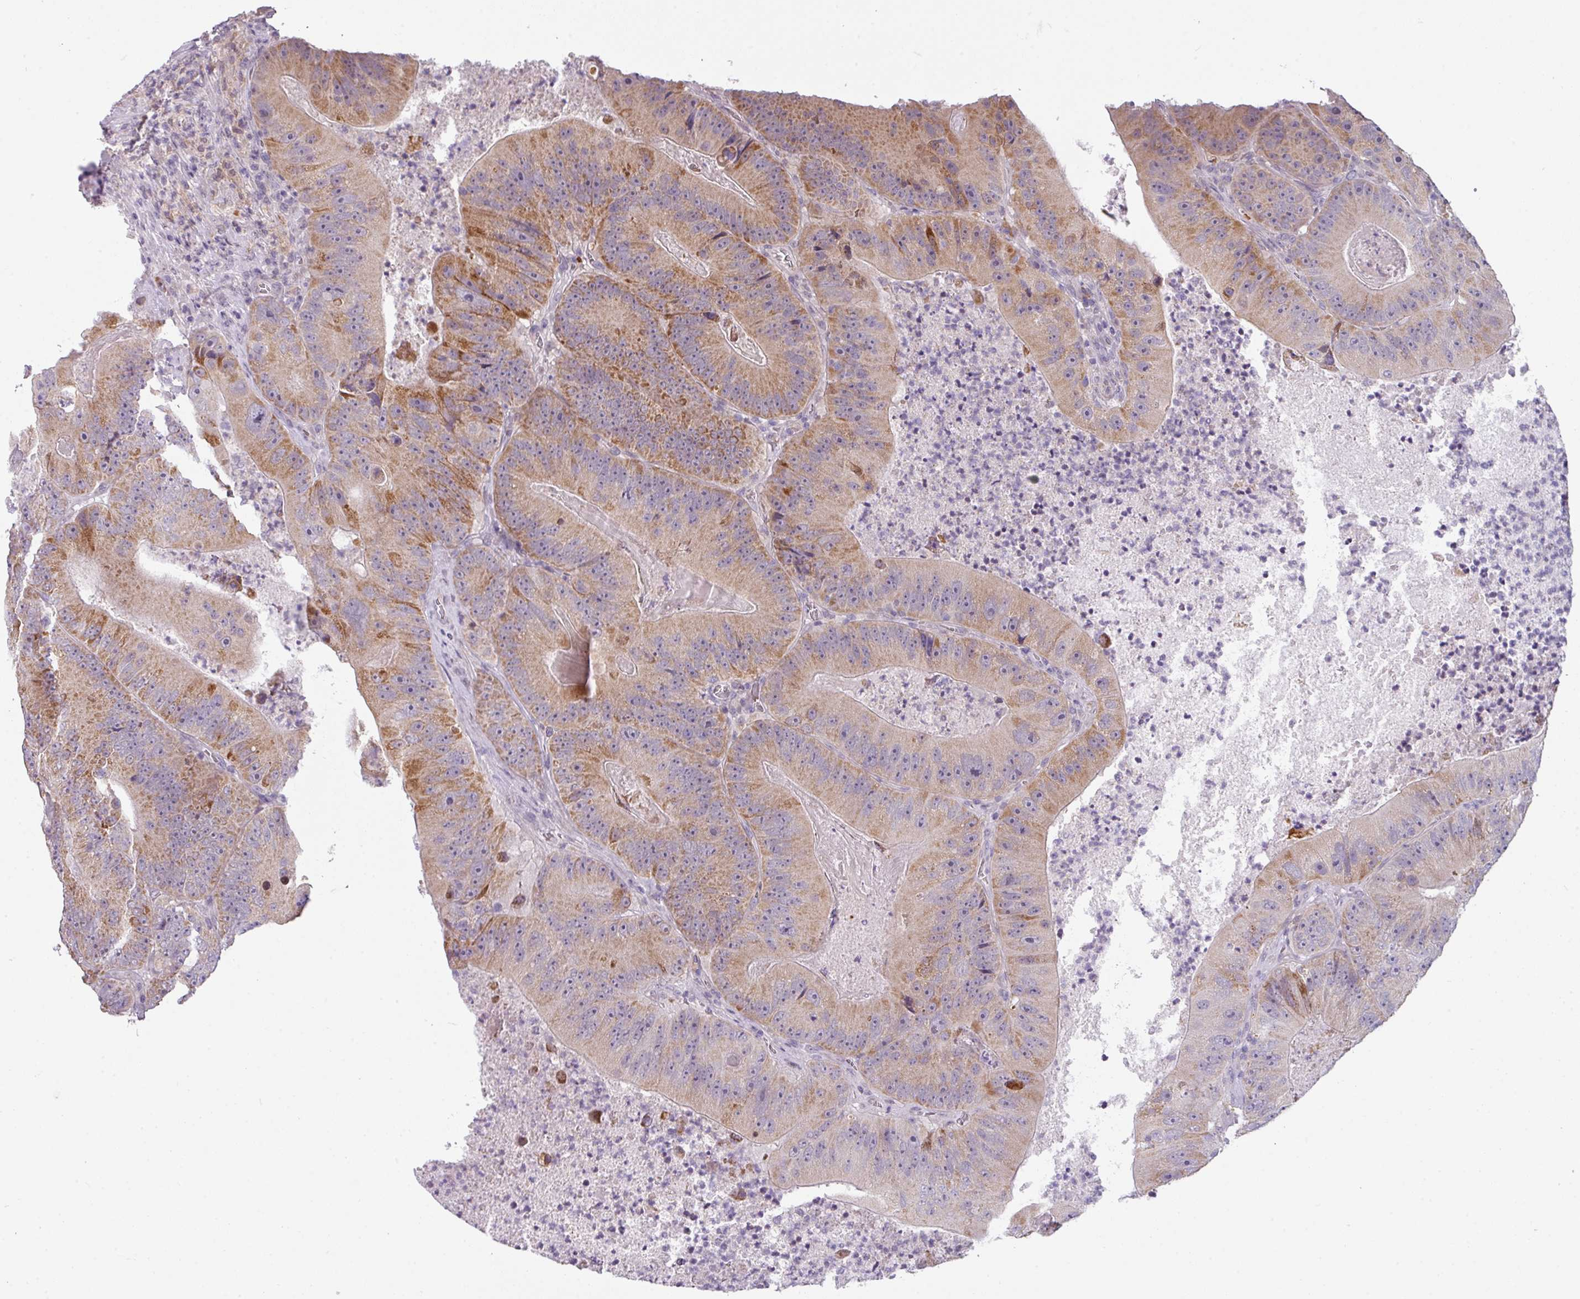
{"staining": {"intensity": "weak", "quantity": ">75%", "location": "cytoplasmic/membranous"}, "tissue": "colorectal cancer", "cell_type": "Tumor cells", "image_type": "cancer", "snomed": [{"axis": "morphology", "description": "Adenocarcinoma, NOS"}, {"axis": "topography", "description": "Colon"}], "caption": "Adenocarcinoma (colorectal) tissue exhibits weak cytoplasmic/membranous expression in about >75% of tumor cells, visualized by immunohistochemistry.", "gene": "C2orf68", "patient": {"sex": "female", "age": 86}}